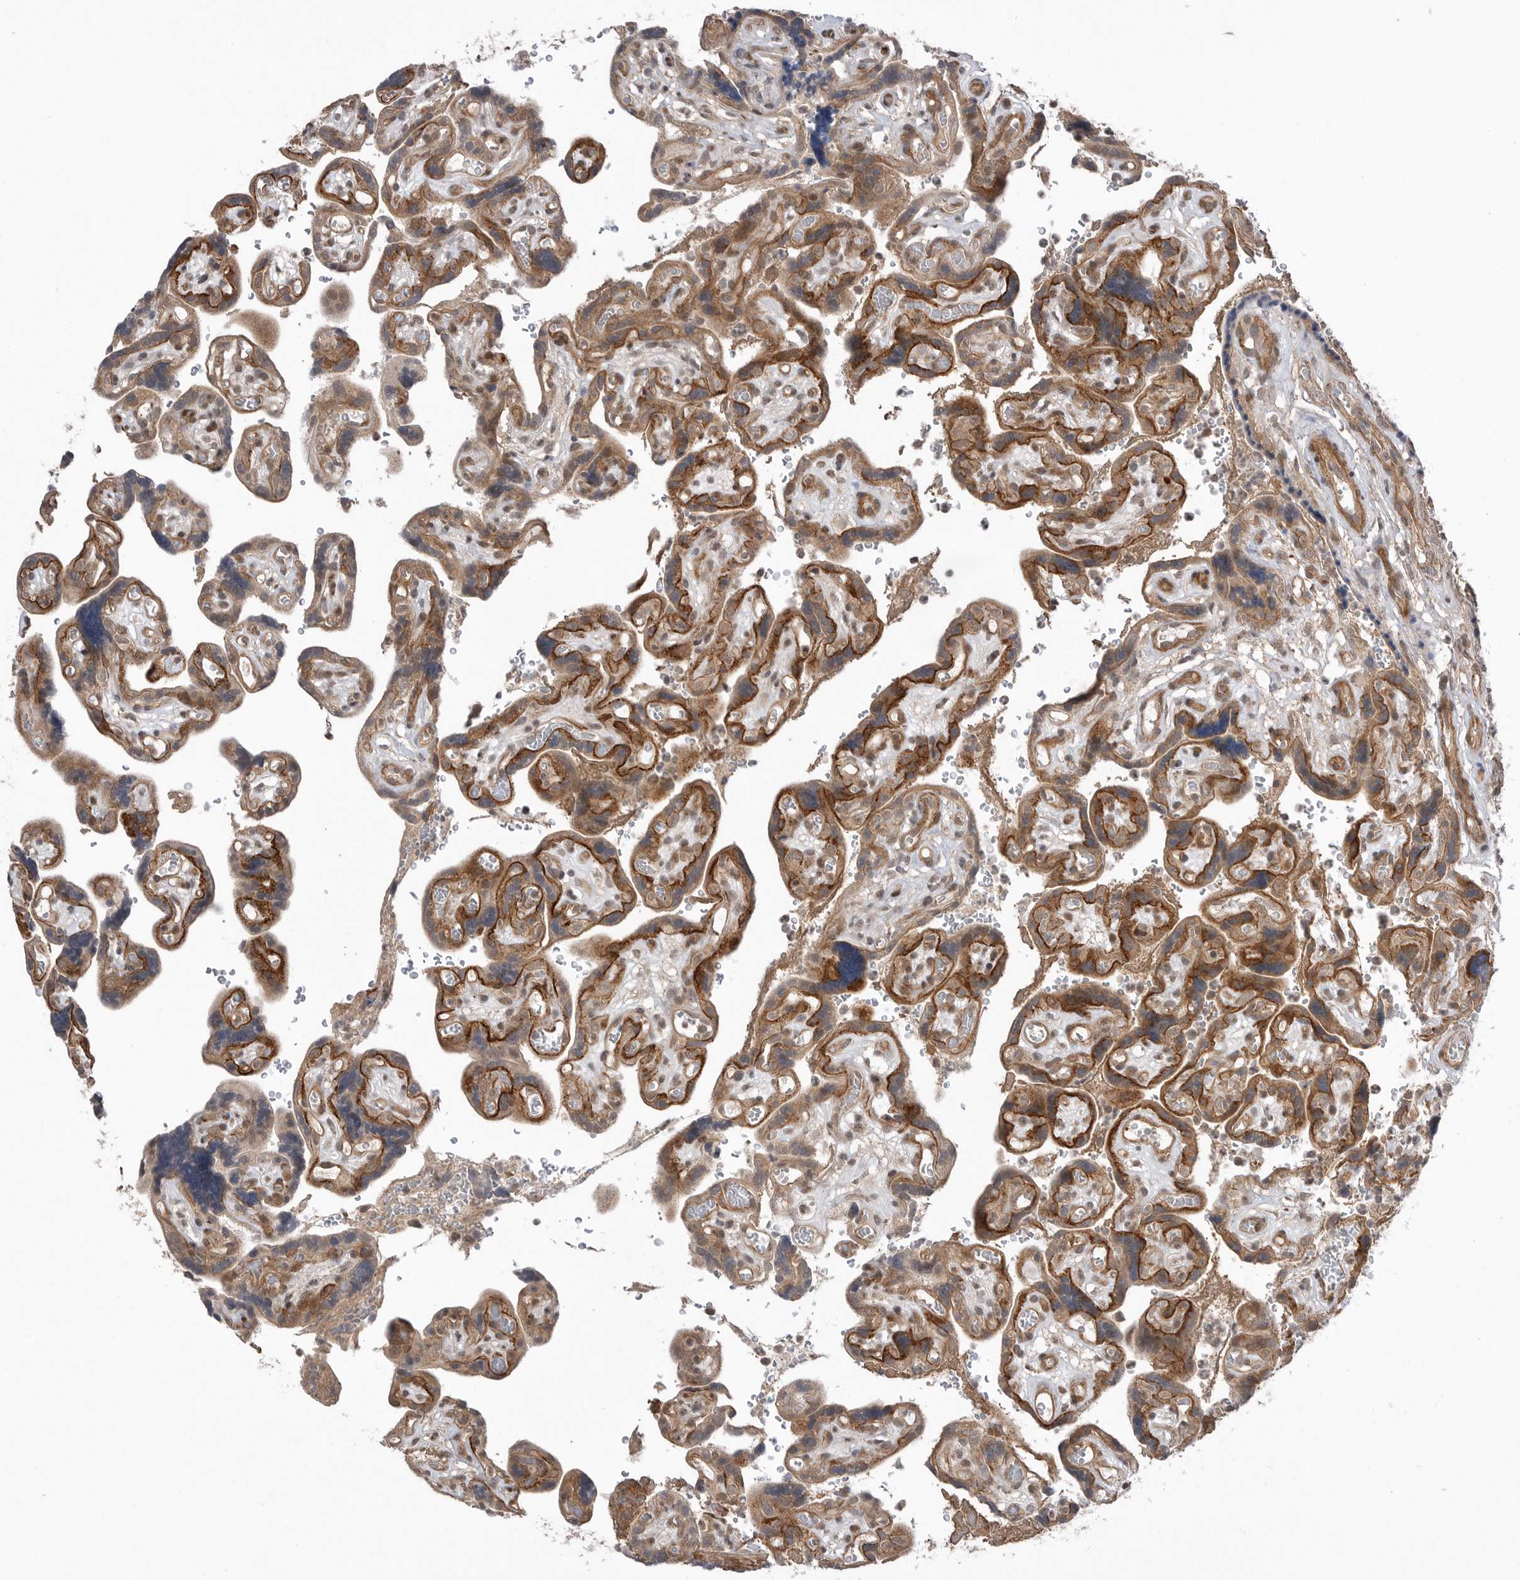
{"staining": {"intensity": "moderate", "quantity": ">75%", "location": "cytoplasmic/membranous"}, "tissue": "placenta", "cell_type": "Decidual cells", "image_type": "normal", "snomed": [{"axis": "morphology", "description": "Normal tissue, NOS"}, {"axis": "topography", "description": "Placenta"}], "caption": "Immunohistochemistry (IHC) photomicrograph of normal placenta: human placenta stained using immunohistochemistry reveals medium levels of moderate protein expression localized specifically in the cytoplasmic/membranous of decidual cells, appearing as a cytoplasmic/membranous brown color.", "gene": "PEAK1", "patient": {"sex": "female", "age": 30}}